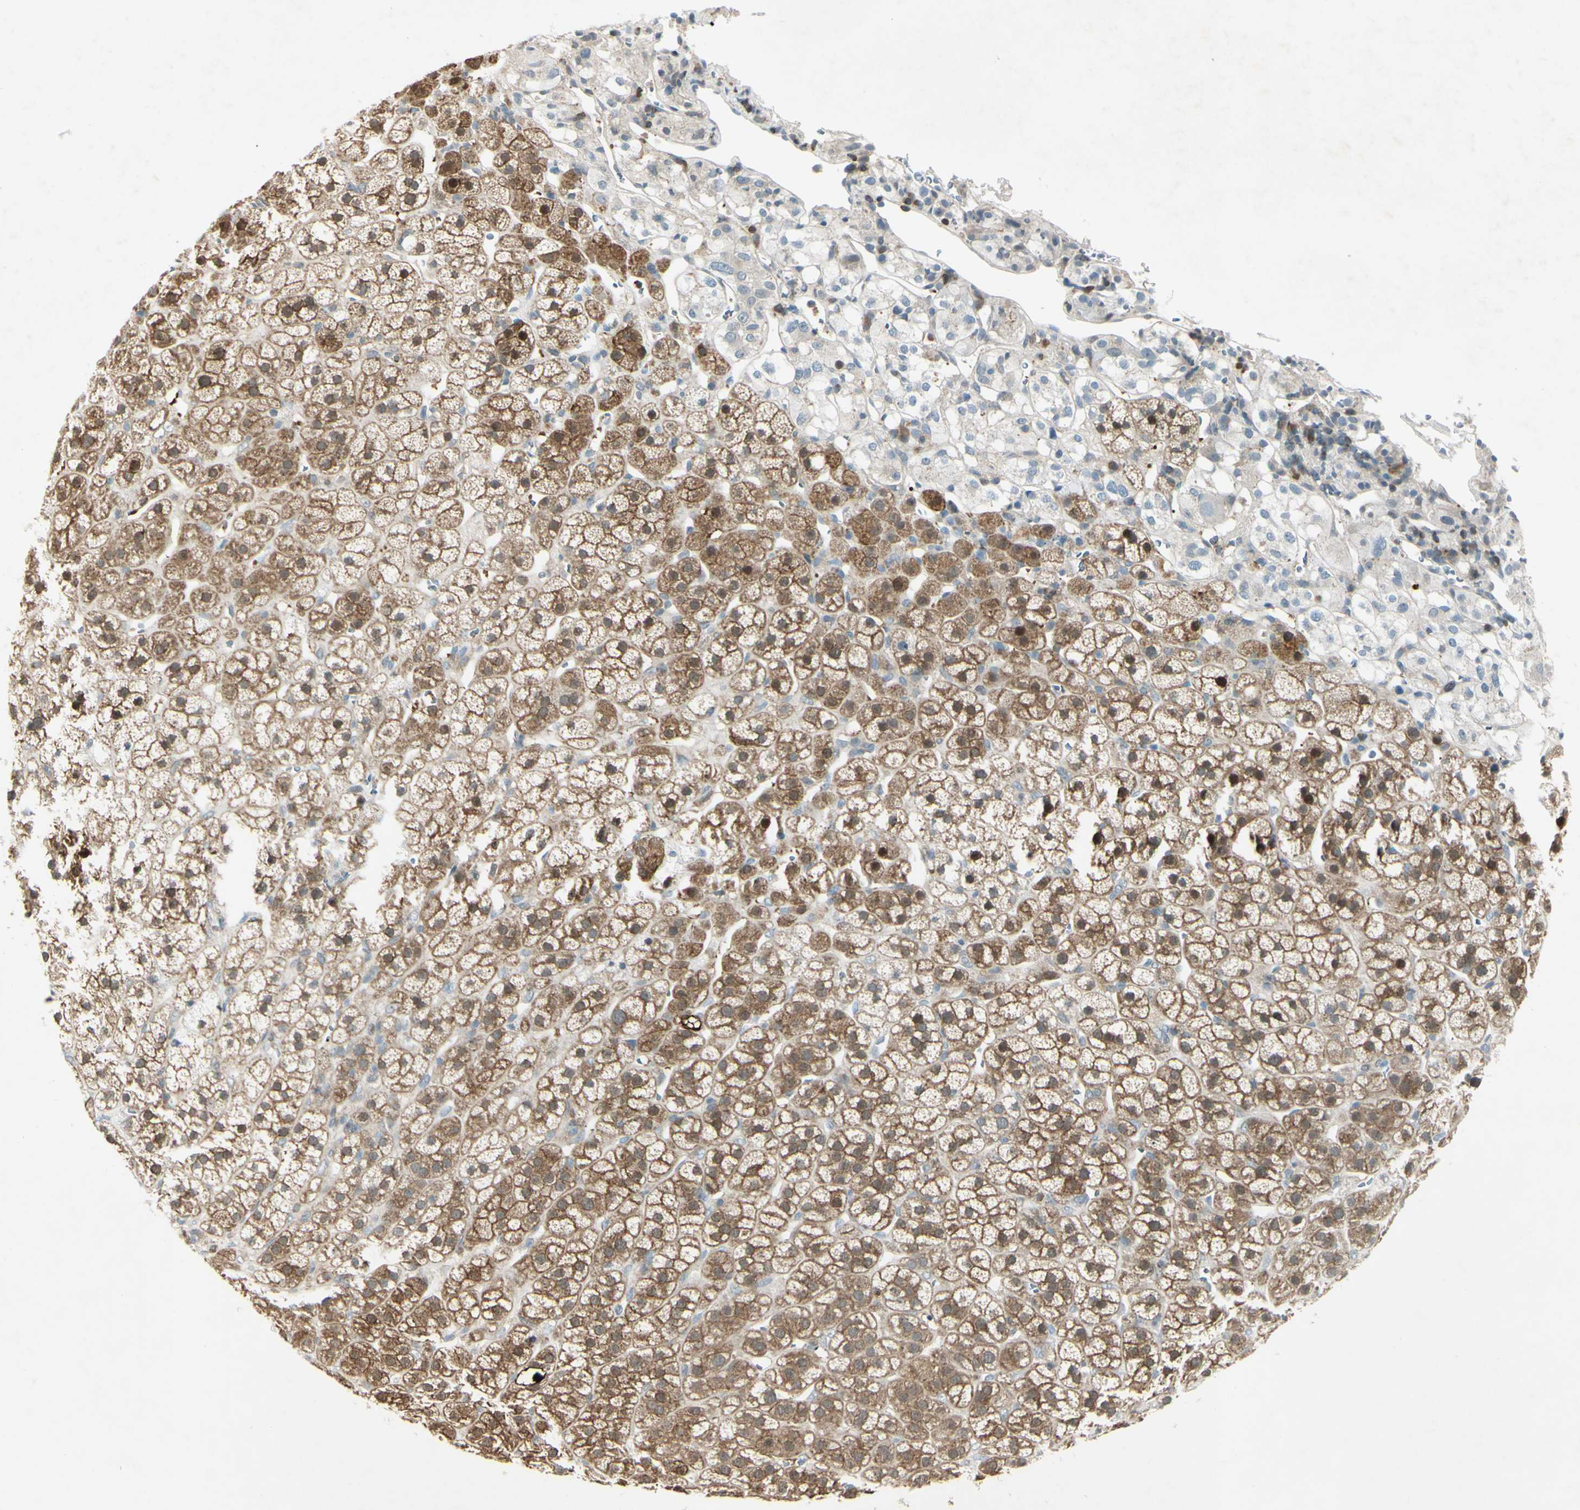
{"staining": {"intensity": "moderate", "quantity": ">75%", "location": "cytoplasmic/membranous,nuclear"}, "tissue": "adrenal gland", "cell_type": "Glandular cells", "image_type": "normal", "snomed": [{"axis": "morphology", "description": "Normal tissue, NOS"}, {"axis": "topography", "description": "Adrenal gland"}], "caption": "This histopathology image displays immunohistochemistry (IHC) staining of unremarkable human adrenal gland, with medium moderate cytoplasmic/membranous,nuclear staining in approximately >75% of glandular cells.", "gene": "C1orf159", "patient": {"sex": "male", "age": 56}}